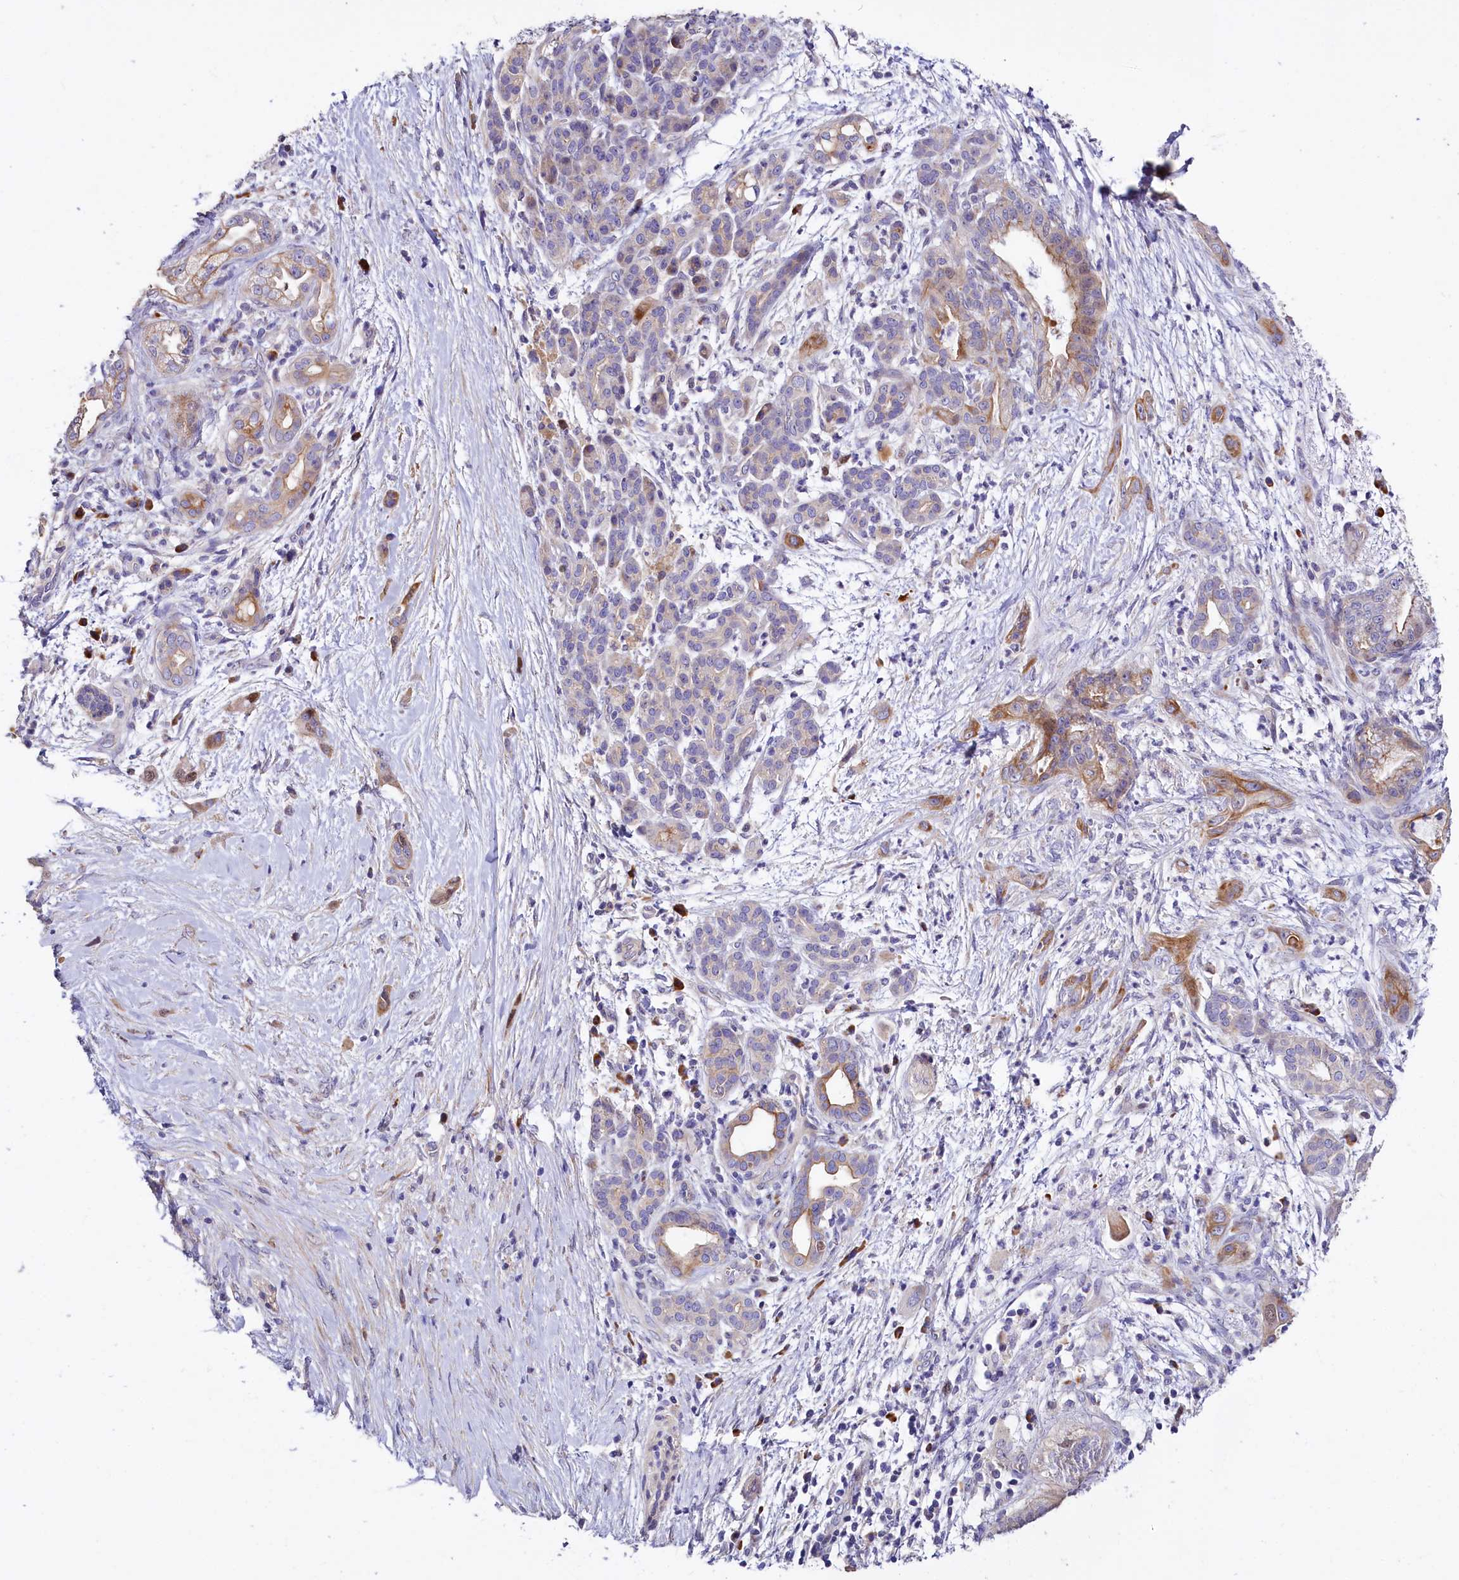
{"staining": {"intensity": "moderate", "quantity": "25%-75%", "location": "cytoplasmic/membranous"}, "tissue": "pancreatic cancer", "cell_type": "Tumor cells", "image_type": "cancer", "snomed": [{"axis": "morphology", "description": "Adenocarcinoma, NOS"}, {"axis": "topography", "description": "Pancreas"}], "caption": "Immunohistochemistry (IHC) staining of pancreatic cancer, which reveals medium levels of moderate cytoplasmic/membranous positivity in about 25%-75% of tumor cells indicating moderate cytoplasmic/membranous protein expression. The staining was performed using DAB (3,3'-diaminobenzidine) (brown) for protein detection and nuclei were counterstained in hematoxylin (blue).", "gene": "WNT8A", "patient": {"sex": "male", "age": 59}}